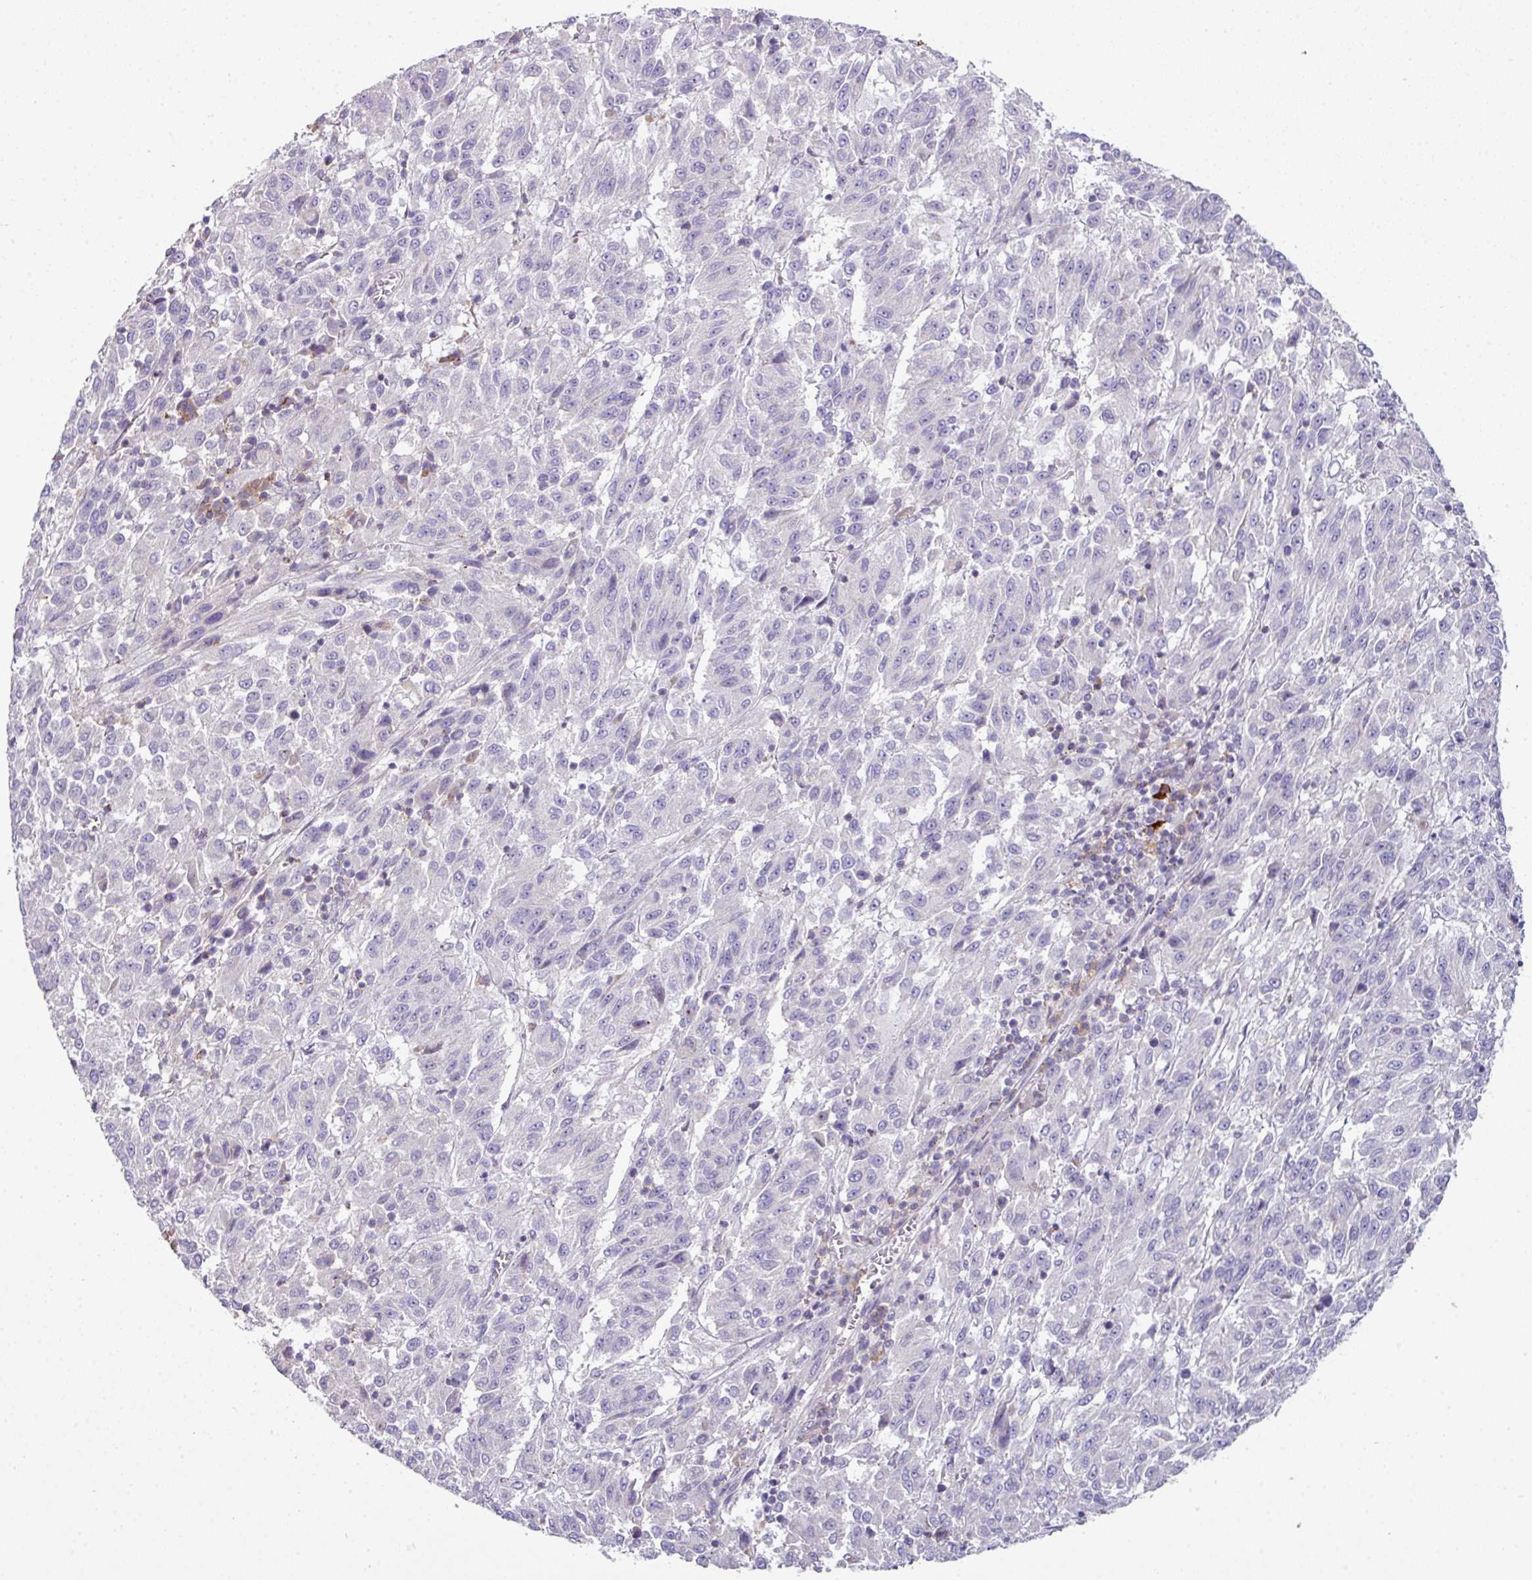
{"staining": {"intensity": "negative", "quantity": "none", "location": "none"}, "tissue": "melanoma", "cell_type": "Tumor cells", "image_type": "cancer", "snomed": [{"axis": "morphology", "description": "Malignant melanoma, Metastatic site"}, {"axis": "topography", "description": "Lung"}], "caption": "Immunohistochemistry of human melanoma shows no expression in tumor cells.", "gene": "SLAMF6", "patient": {"sex": "male", "age": 64}}